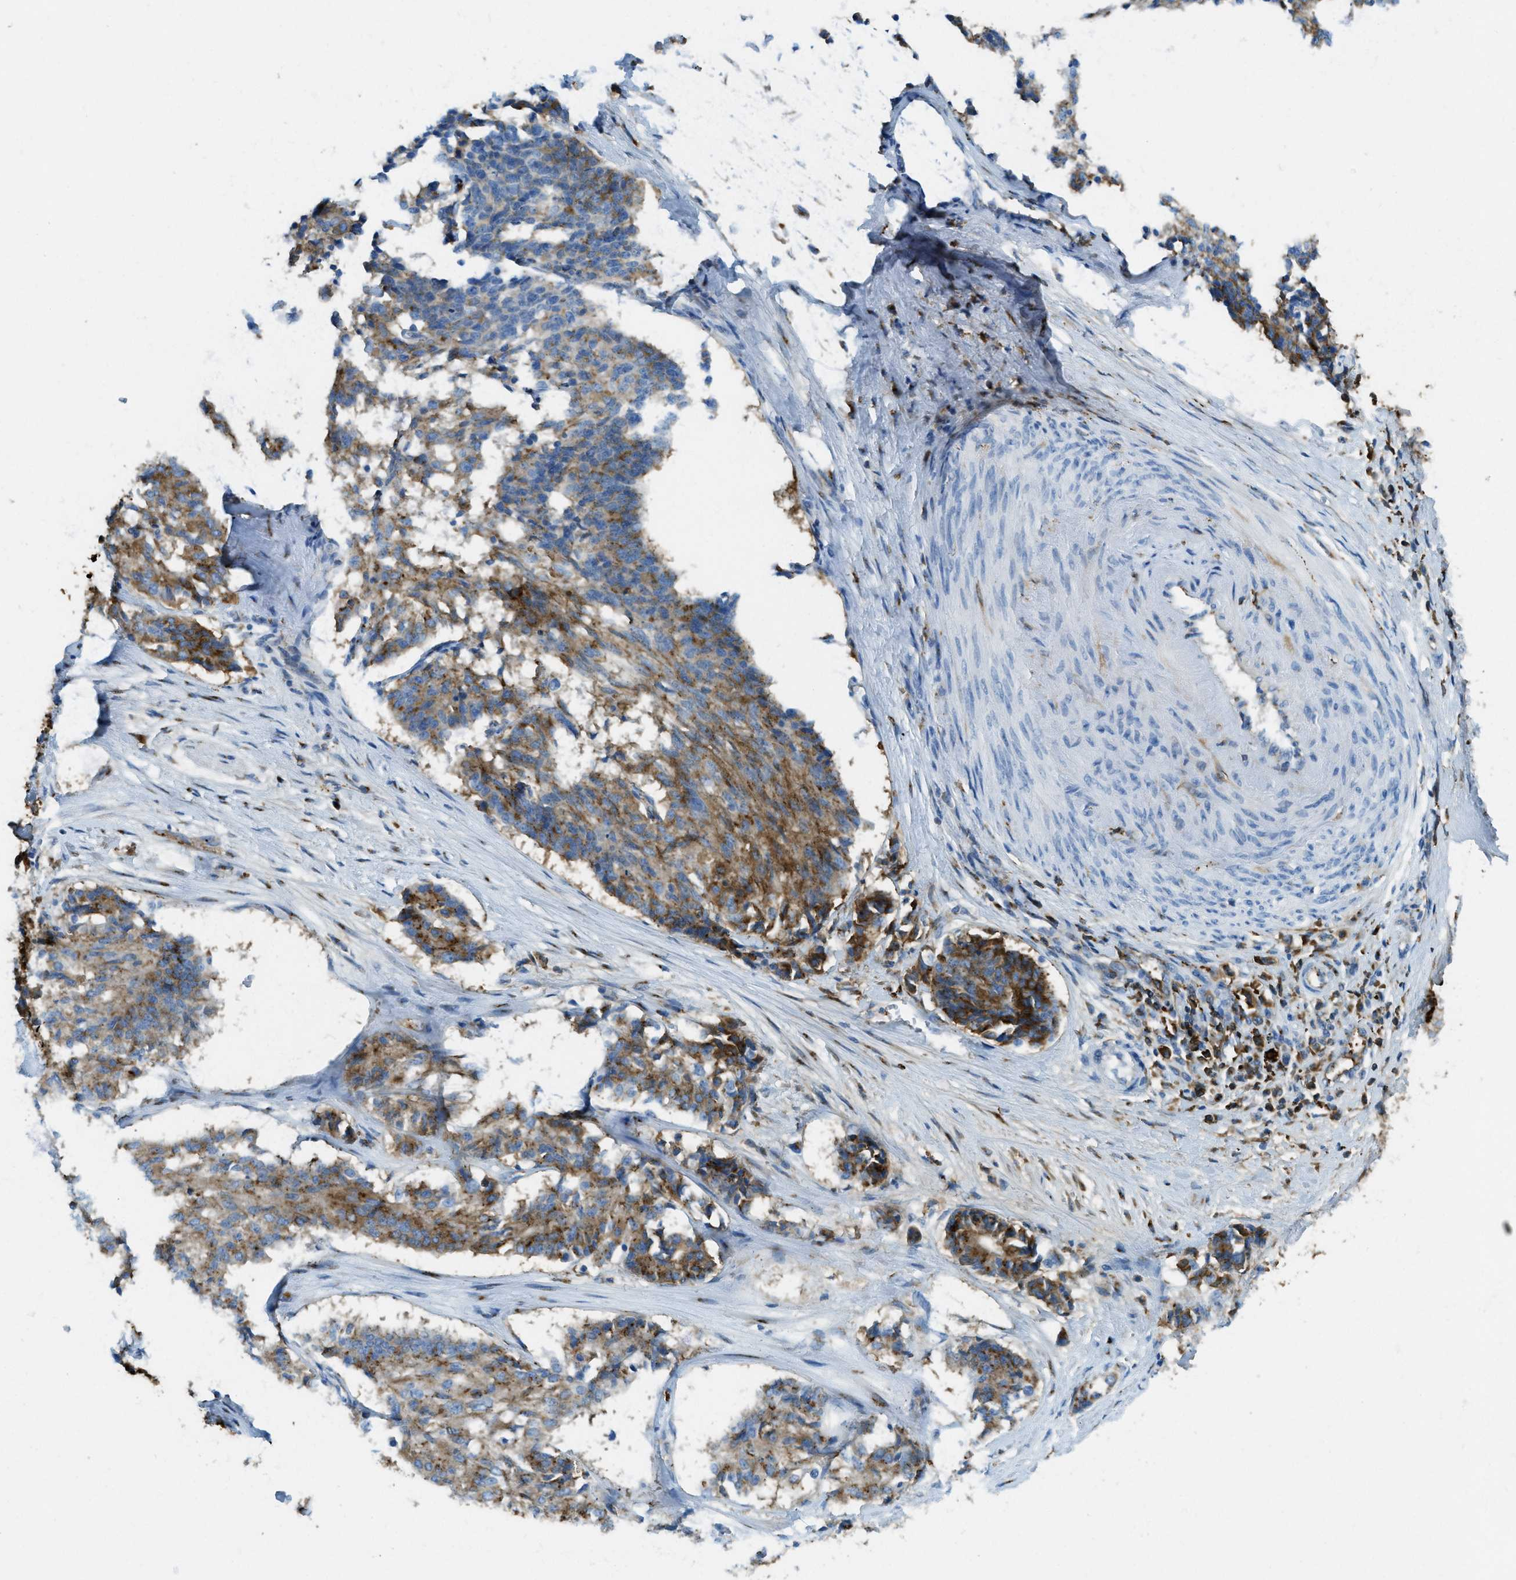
{"staining": {"intensity": "moderate", "quantity": "25%-75%", "location": "cytoplasmic/membranous"}, "tissue": "cervical cancer", "cell_type": "Tumor cells", "image_type": "cancer", "snomed": [{"axis": "morphology", "description": "Squamous cell carcinoma, NOS"}, {"axis": "topography", "description": "Cervix"}], "caption": "A brown stain highlights moderate cytoplasmic/membranous staining of a protein in human squamous cell carcinoma (cervical) tumor cells.", "gene": "TRIM59", "patient": {"sex": "female", "age": 35}}